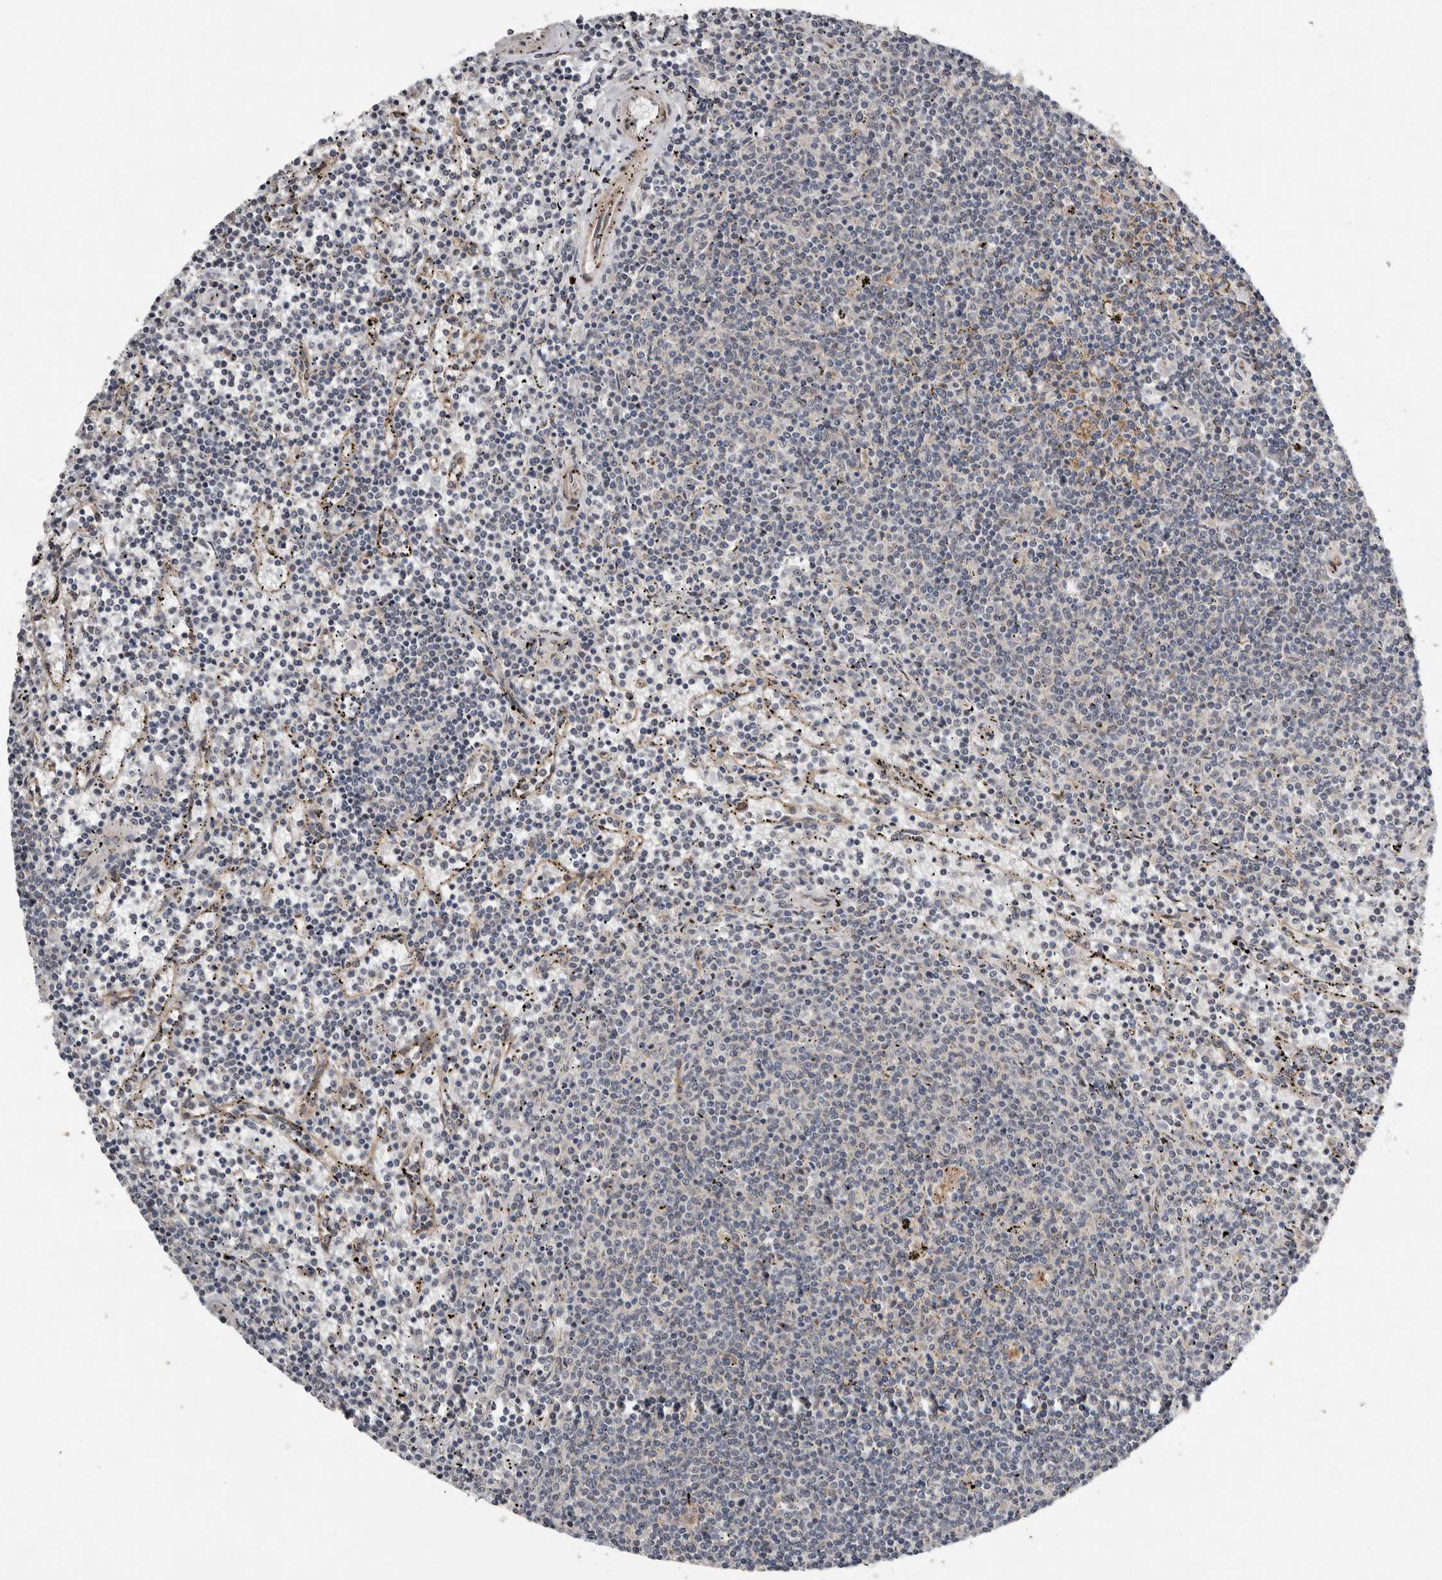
{"staining": {"intensity": "negative", "quantity": "none", "location": "none"}, "tissue": "lymphoma", "cell_type": "Tumor cells", "image_type": "cancer", "snomed": [{"axis": "morphology", "description": "Malignant lymphoma, non-Hodgkin's type, Low grade"}, {"axis": "topography", "description": "Spleen"}], "caption": "Immunohistochemistry (IHC) of lymphoma exhibits no expression in tumor cells.", "gene": "RANBP17", "patient": {"sex": "female", "age": 50}}